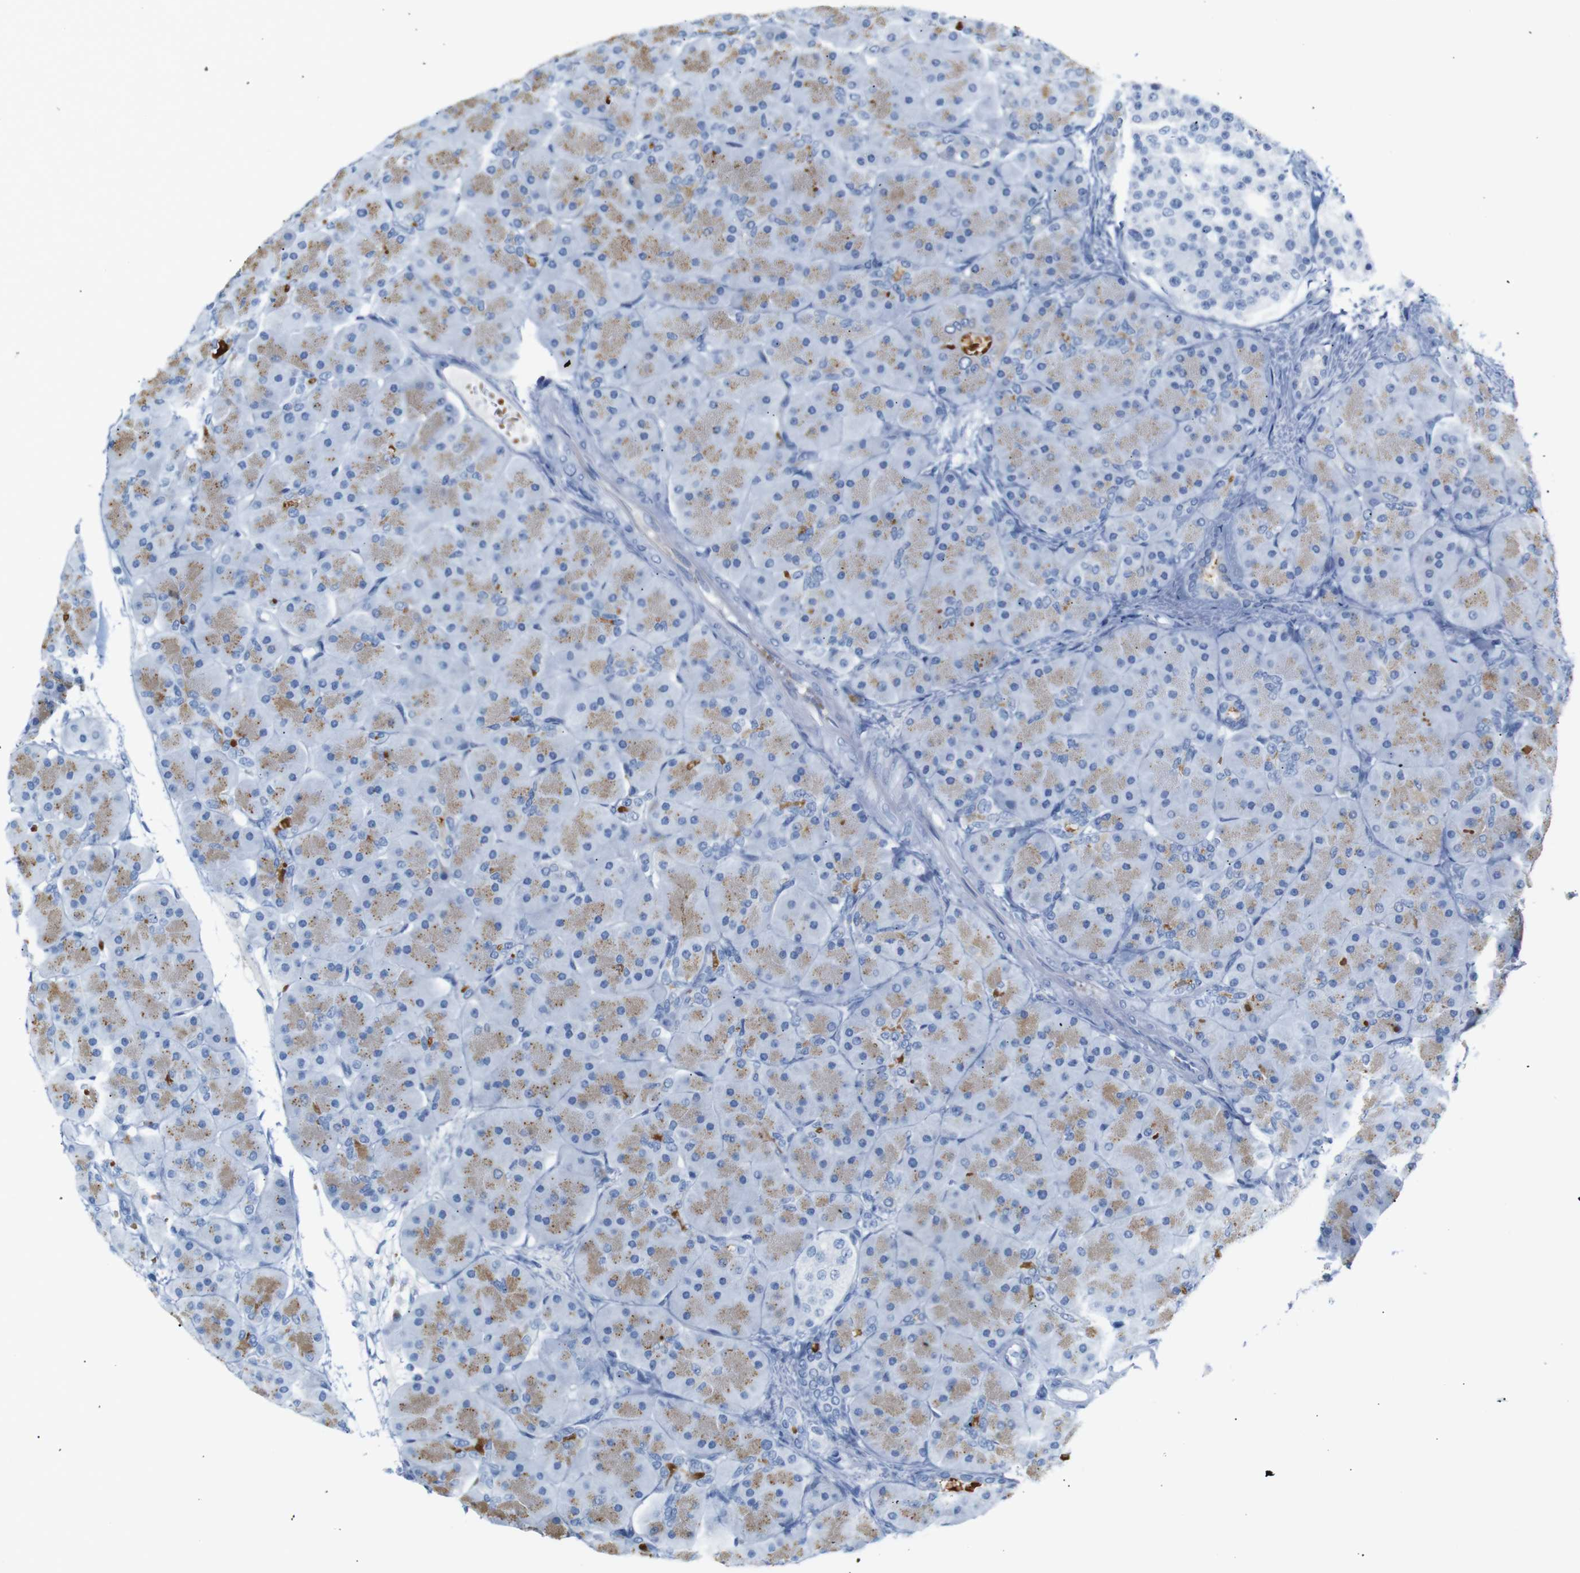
{"staining": {"intensity": "moderate", "quantity": "25%-75%", "location": "cytoplasmic/membranous"}, "tissue": "pancreas", "cell_type": "Exocrine glandular cells", "image_type": "normal", "snomed": [{"axis": "morphology", "description": "Normal tissue, NOS"}, {"axis": "topography", "description": "Pancreas"}], "caption": "IHC staining of unremarkable pancreas, which shows medium levels of moderate cytoplasmic/membranous positivity in about 25%-75% of exocrine glandular cells indicating moderate cytoplasmic/membranous protein expression. The staining was performed using DAB (3,3'-diaminobenzidine) (brown) for protein detection and nuclei were counterstained in hematoxylin (blue).", "gene": "ERVMER34", "patient": {"sex": "male", "age": 66}}